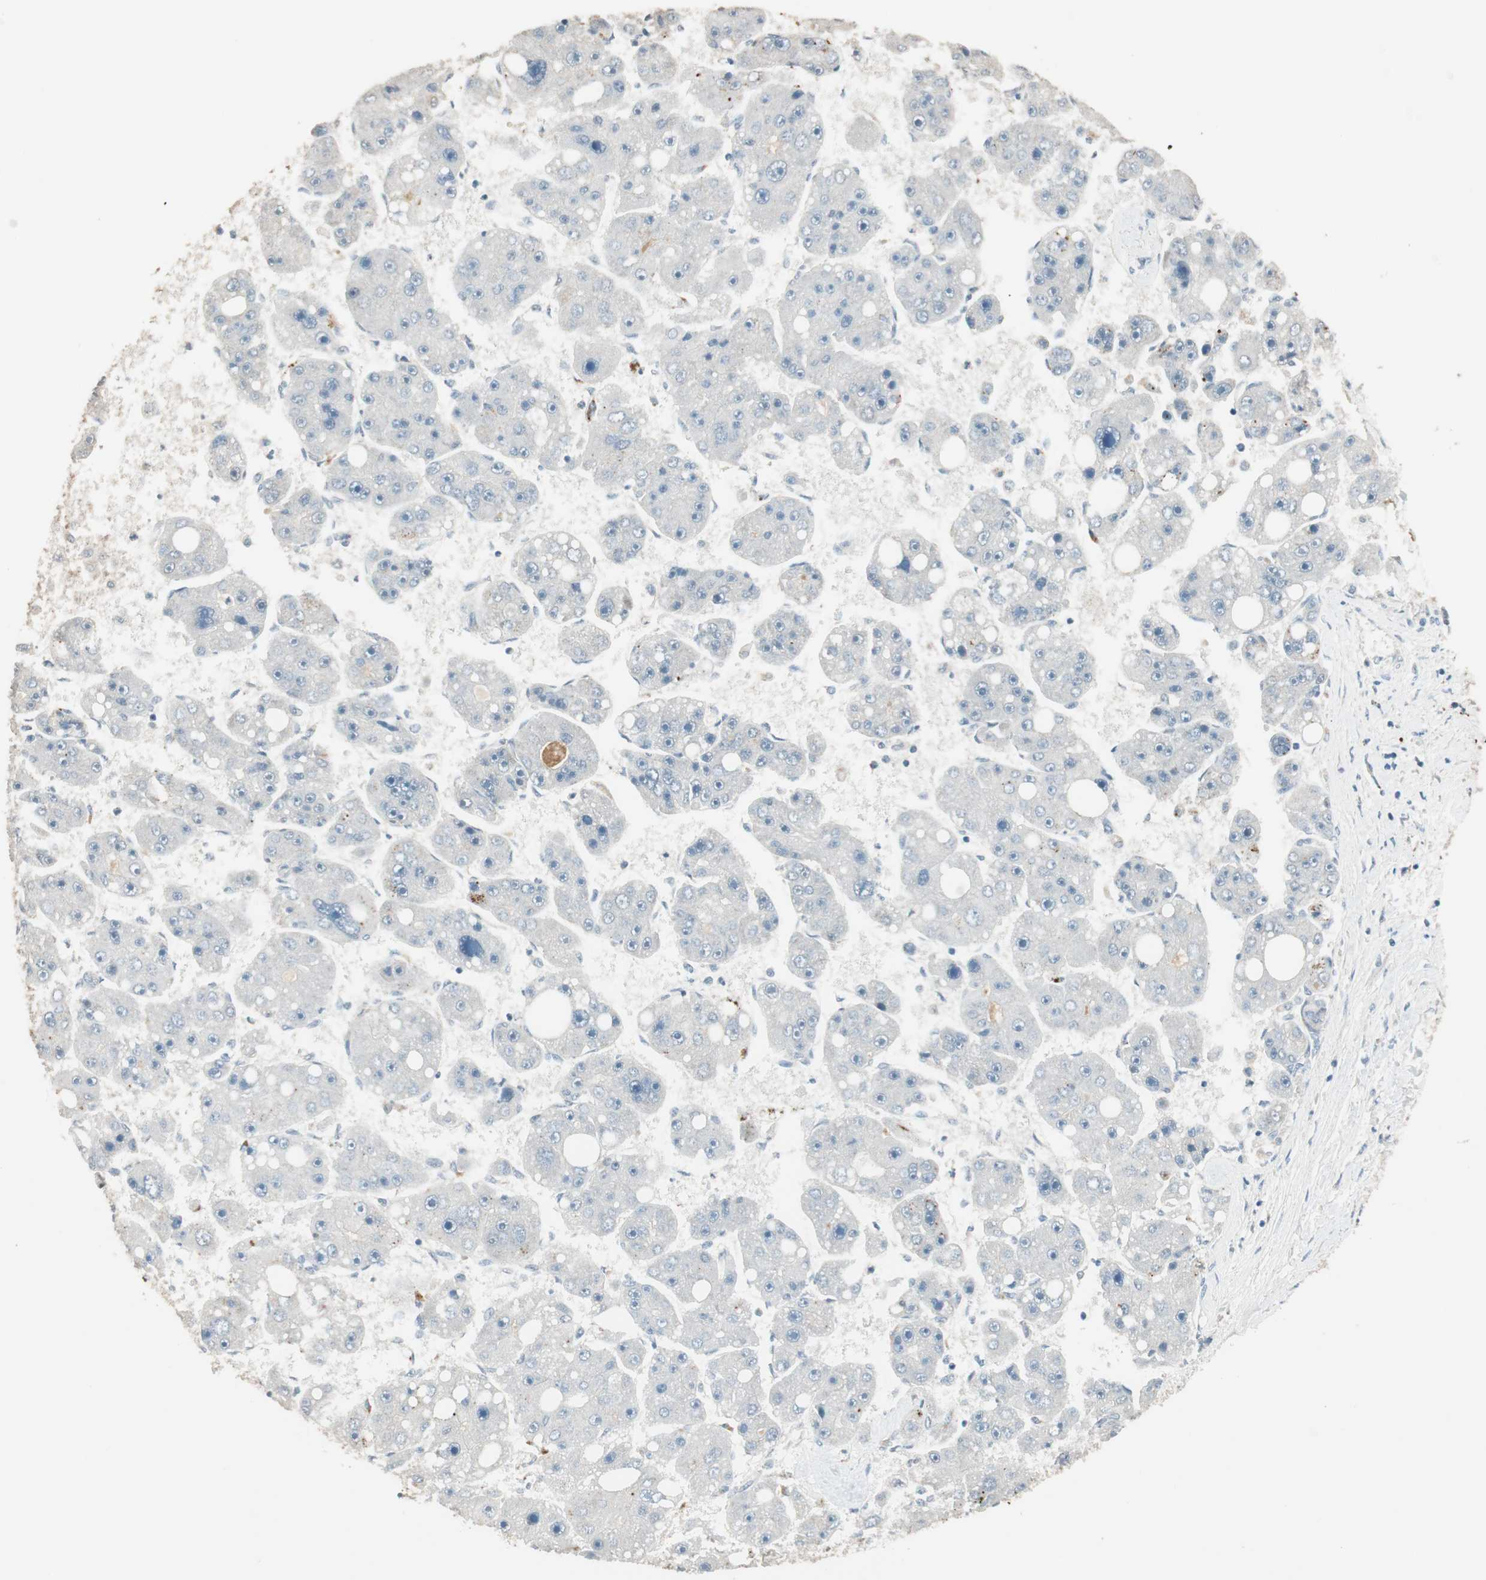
{"staining": {"intensity": "negative", "quantity": "none", "location": "none"}, "tissue": "liver cancer", "cell_type": "Tumor cells", "image_type": "cancer", "snomed": [{"axis": "morphology", "description": "Carcinoma, Hepatocellular, NOS"}, {"axis": "topography", "description": "Liver"}], "caption": "Tumor cells show no significant protein positivity in liver hepatocellular carcinoma. The staining is performed using DAB brown chromogen with nuclei counter-stained in using hematoxylin.", "gene": "USP5", "patient": {"sex": "female", "age": 61}}